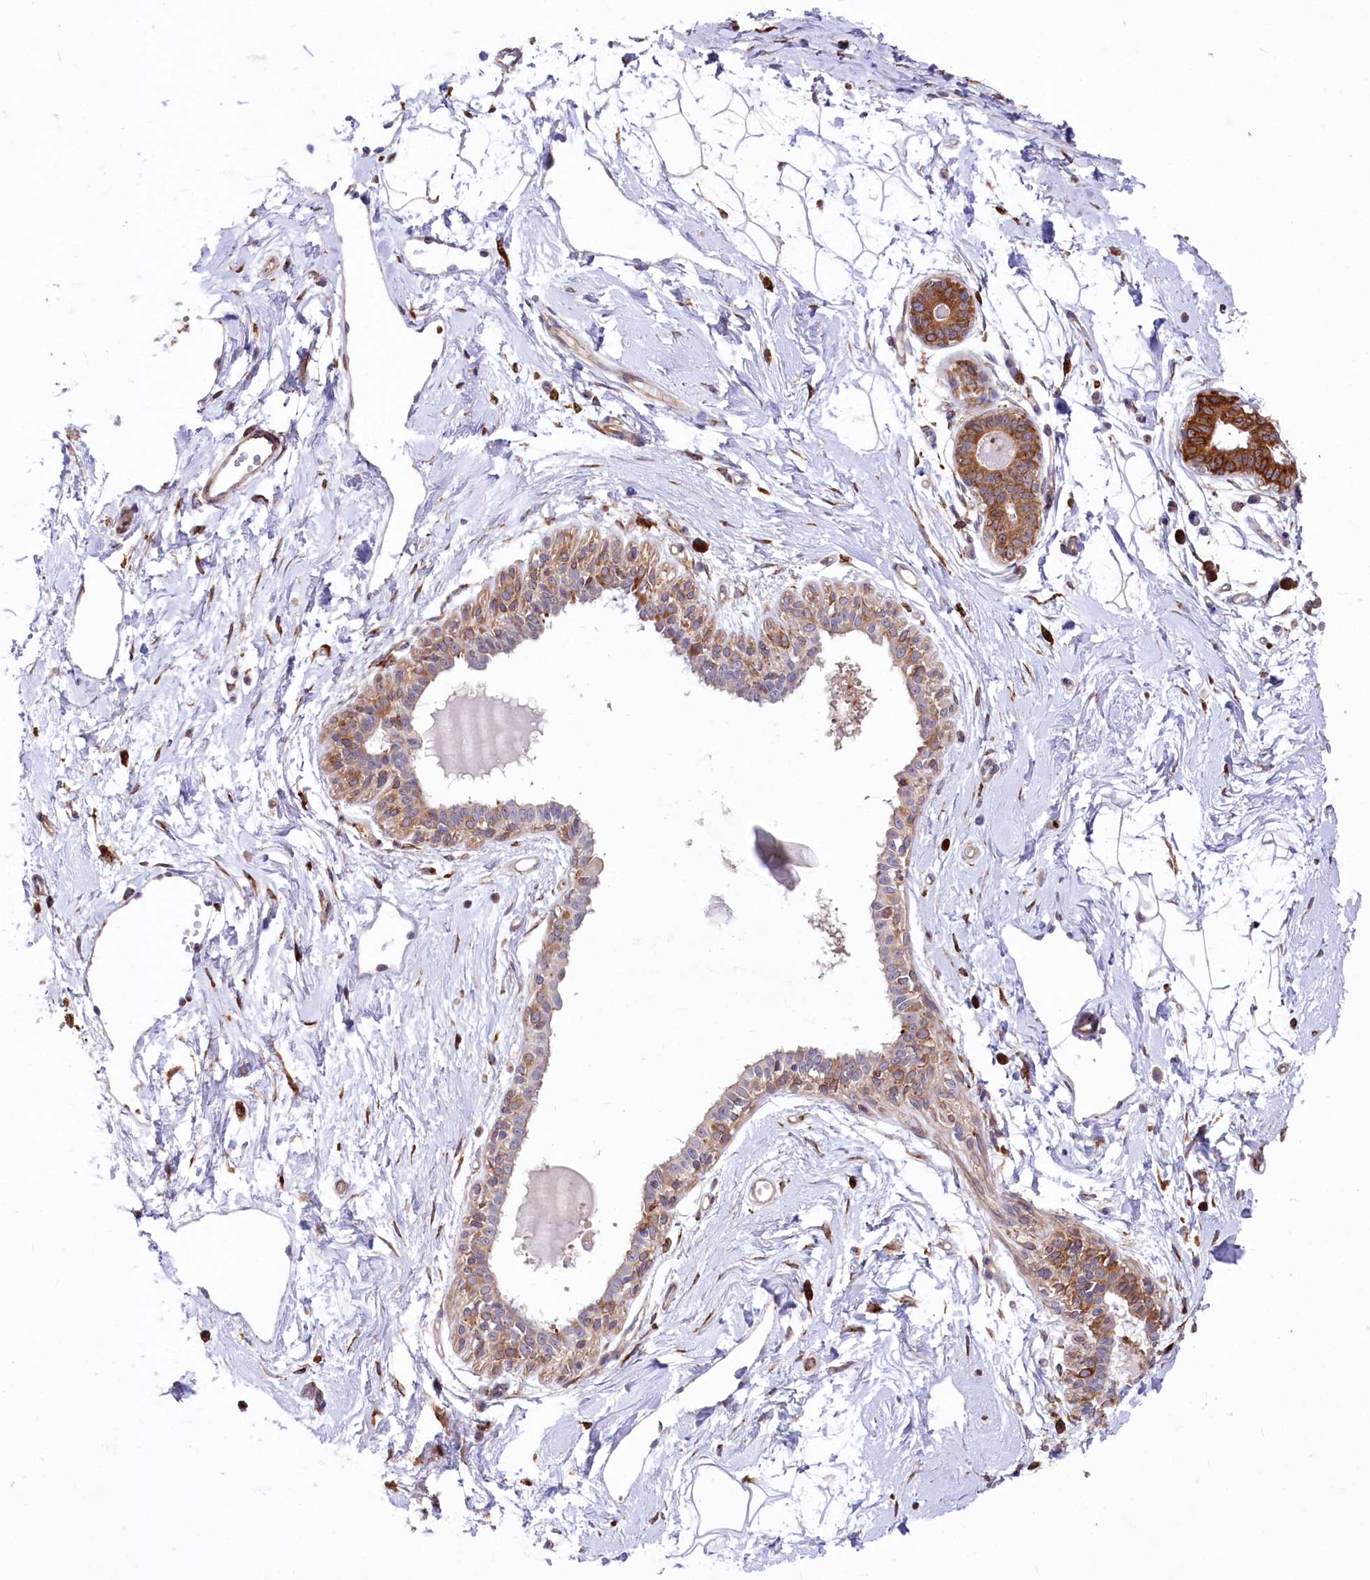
{"staining": {"intensity": "negative", "quantity": "none", "location": "none"}, "tissue": "breast", "cell_type": "Adipocytes", "image_type": "normal", "snomed": [{"axis": "morphology", "description": "Normal tissue, NOS"}, {"axis": "topography", "description": "Breast"}], "caption": "This is an immunohistochemistry micrograph of benign breast. There is no staining in adipocytes.", "gene": "CHID1", "patient": {"sex": "female", "age": 45}}